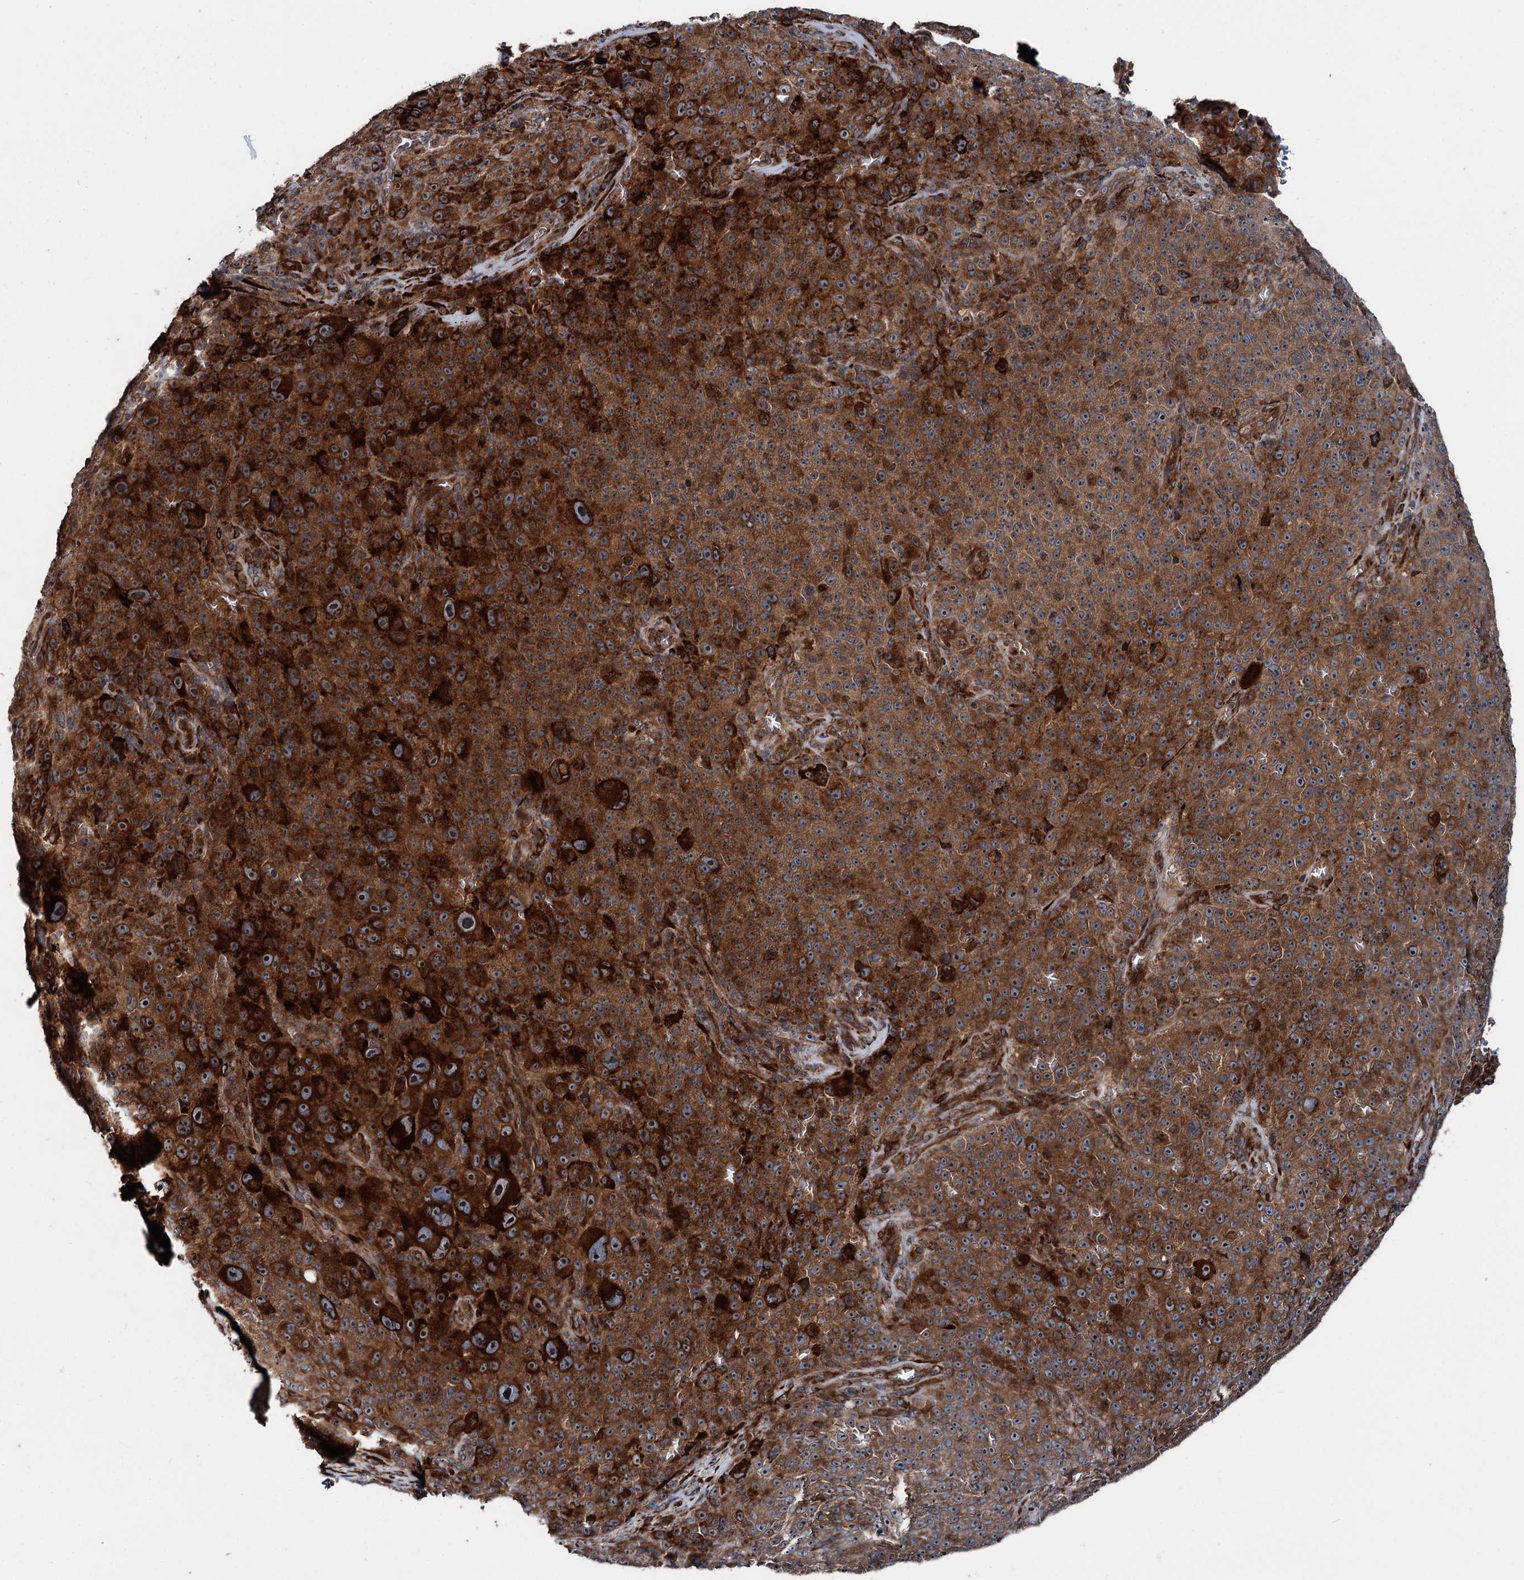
{"staining": {"intensity": "strong", "quantity": ">75%", "location": "cytoplasmic/membranous,nuclear"}, "tissue": "melanoma", "cell_type": "Tumor cells", "image_type": "cancer", "snomed": [{"axis": "morphology", "description": "Malignant melanoma, NOS"}, {"axis": "topography", "description": "Skin"}], "caption": "IHC (DAB (3,3'-diaminobenzidine)) staining of human melanoma reveals strong cytoplasmic/membranous and nuclear protein staining in about >75% of tumor cells.", "gene": "DDIAS", "patient": {"sex": "female", "age": 82}}